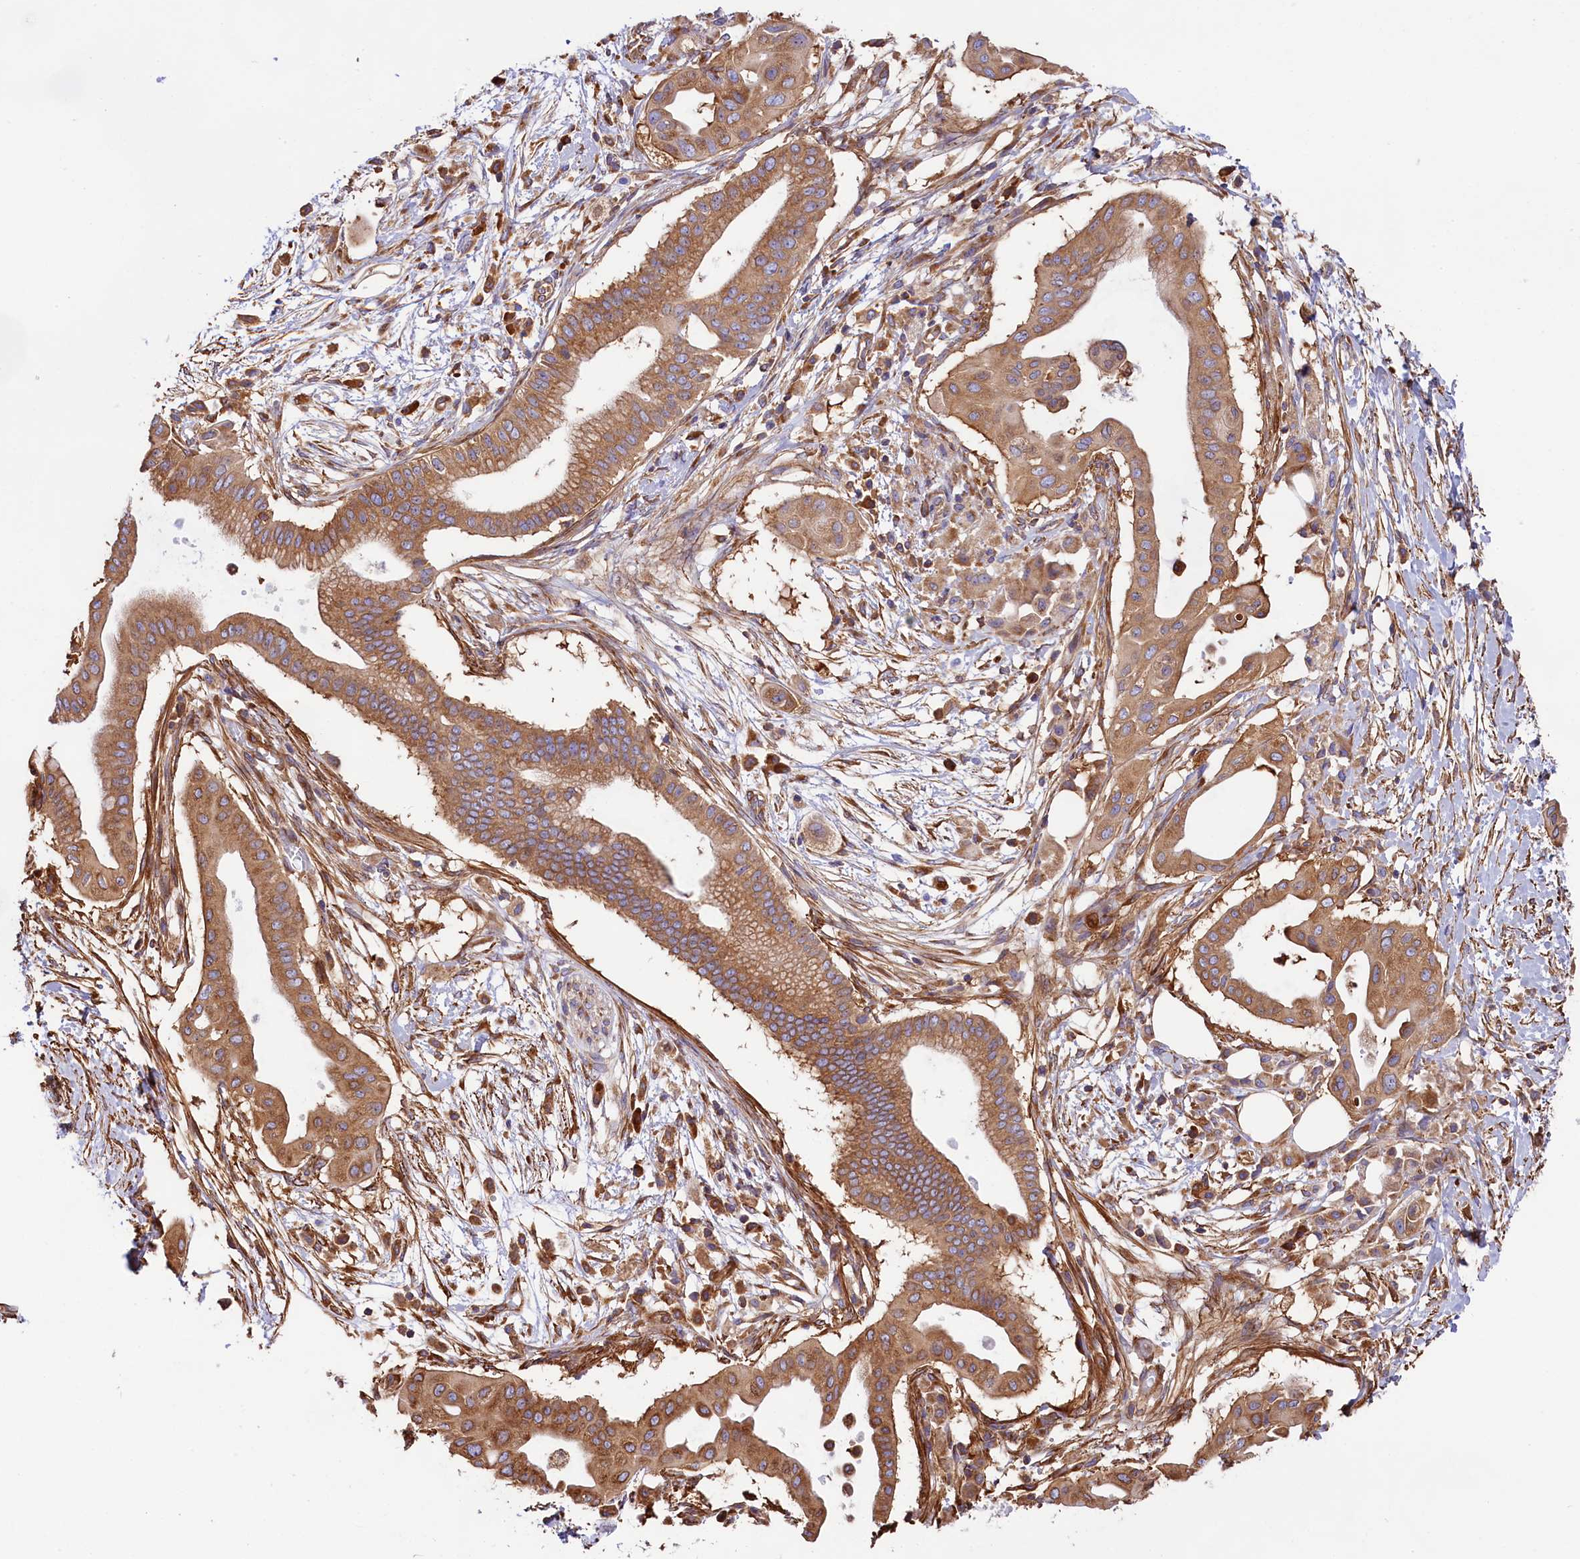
{"staining": {"intensity": "moderate", "quantity": ">75%", "location": "cytoplasmic/membranous"}, "tissue": "pancreatic cancer", "cell_type": "Tumor cells", "image_type": "cancer", "snomed": [{"axis": "morphology", "description": "Adenocarcinoma, NOS"}, {"axis": "topography", "description": "Pancreas"}], "caption": "Pancreatic cancer (adenocarcinoma) tissue exhibits moderate cytoplasmic/membranous expression in about >75% of tumor cells, visualized by immunohistochemistry.", "gene": "GYS1", "patient": {"sex": "male", "age": 68}}